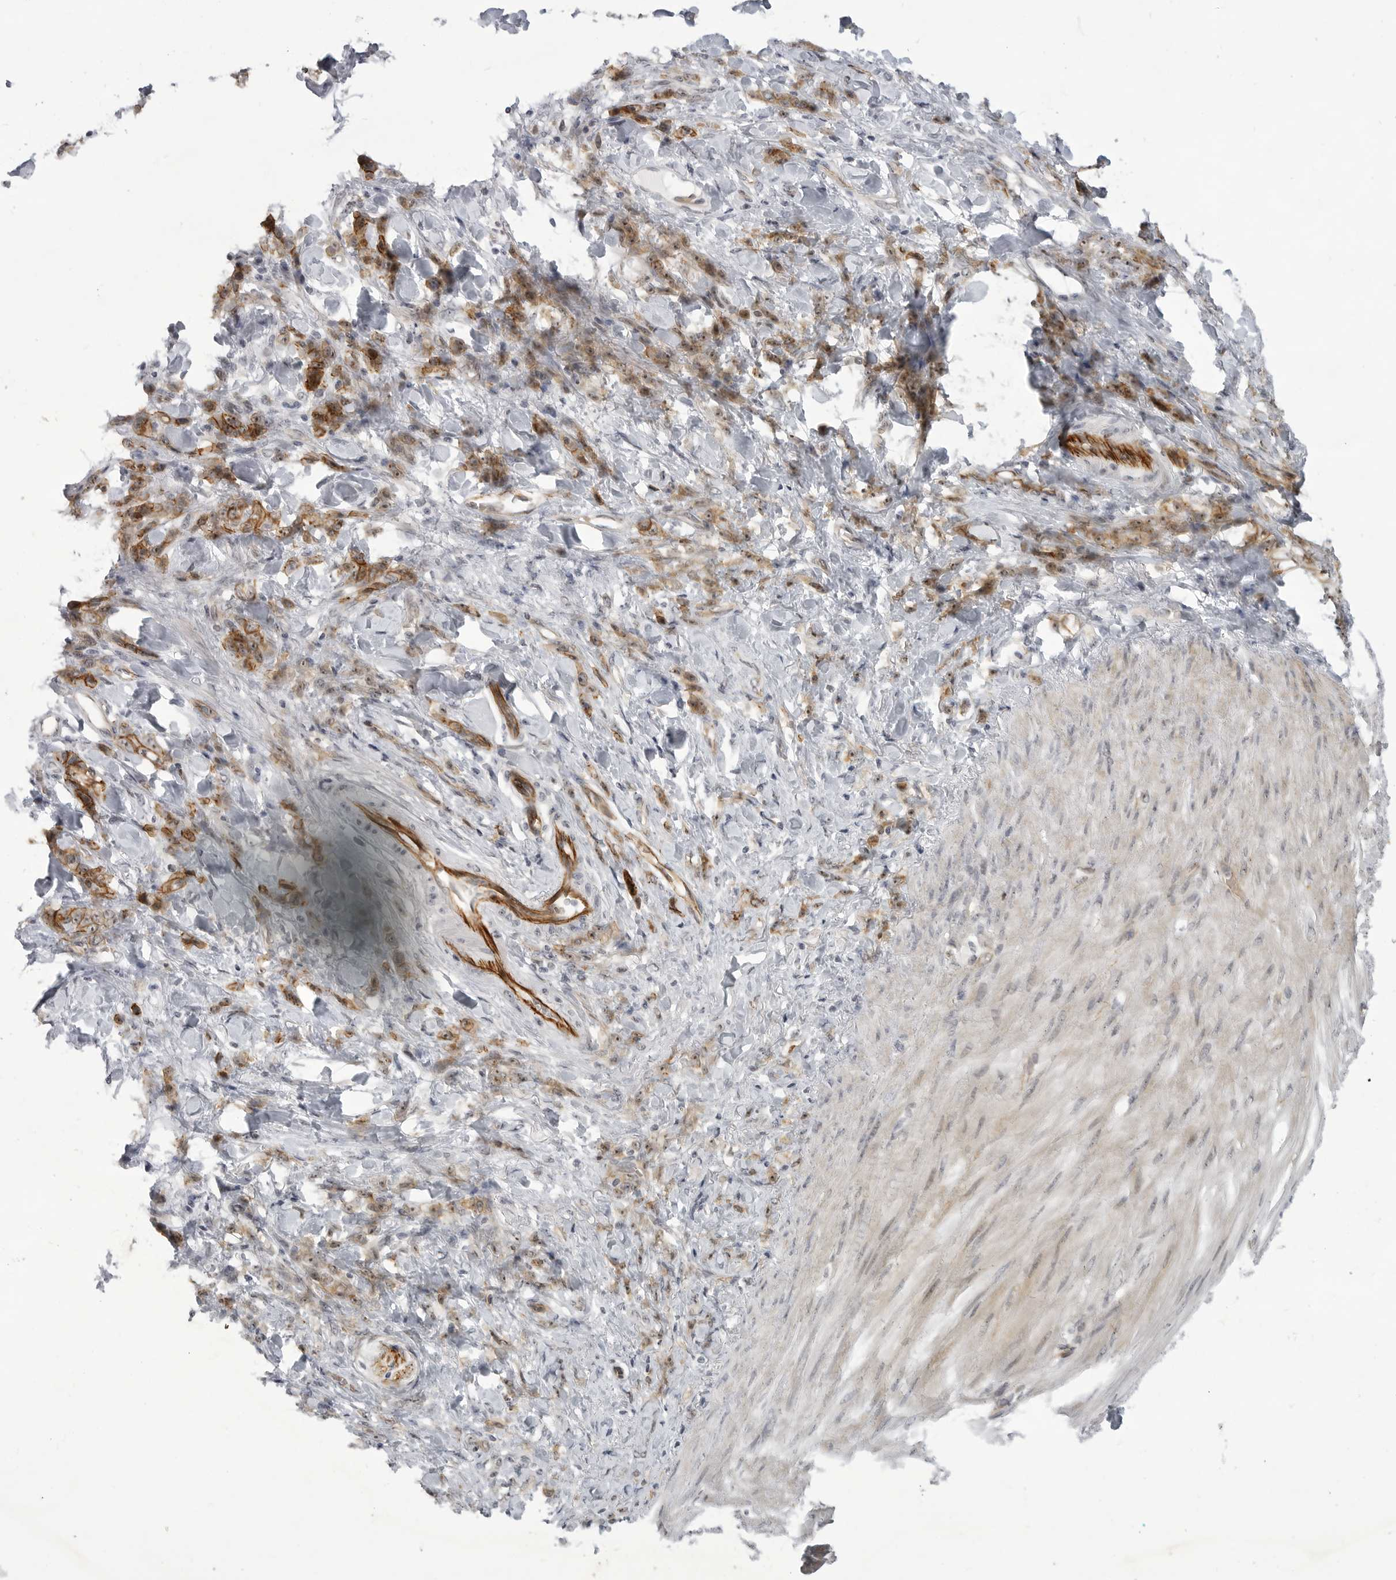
{"staining": {"intensity": "moderate", "quantity": ">75%", "location": "cytoplasmic/membranous"}, "tissue": "stomach cancer", "cell_type": "Tumor cells", "image_type": "cancer", "snomed": [{"axis": "morphology", "description": "Normal tissue, NOS"}, {"axis": "morphology", "description": "Adenocarcinoma, NOS"}, {"axis": "topography", "description": "Stomach"}], "caption": "Brown immunohistochemical staining in stomach adenocarcinoma demonstrates moderate cytoplasmic/membranous staining in about >75% of tumor cells.", "gene": "CEP295NL", "patient": {"sex": "male", "age": 82}}